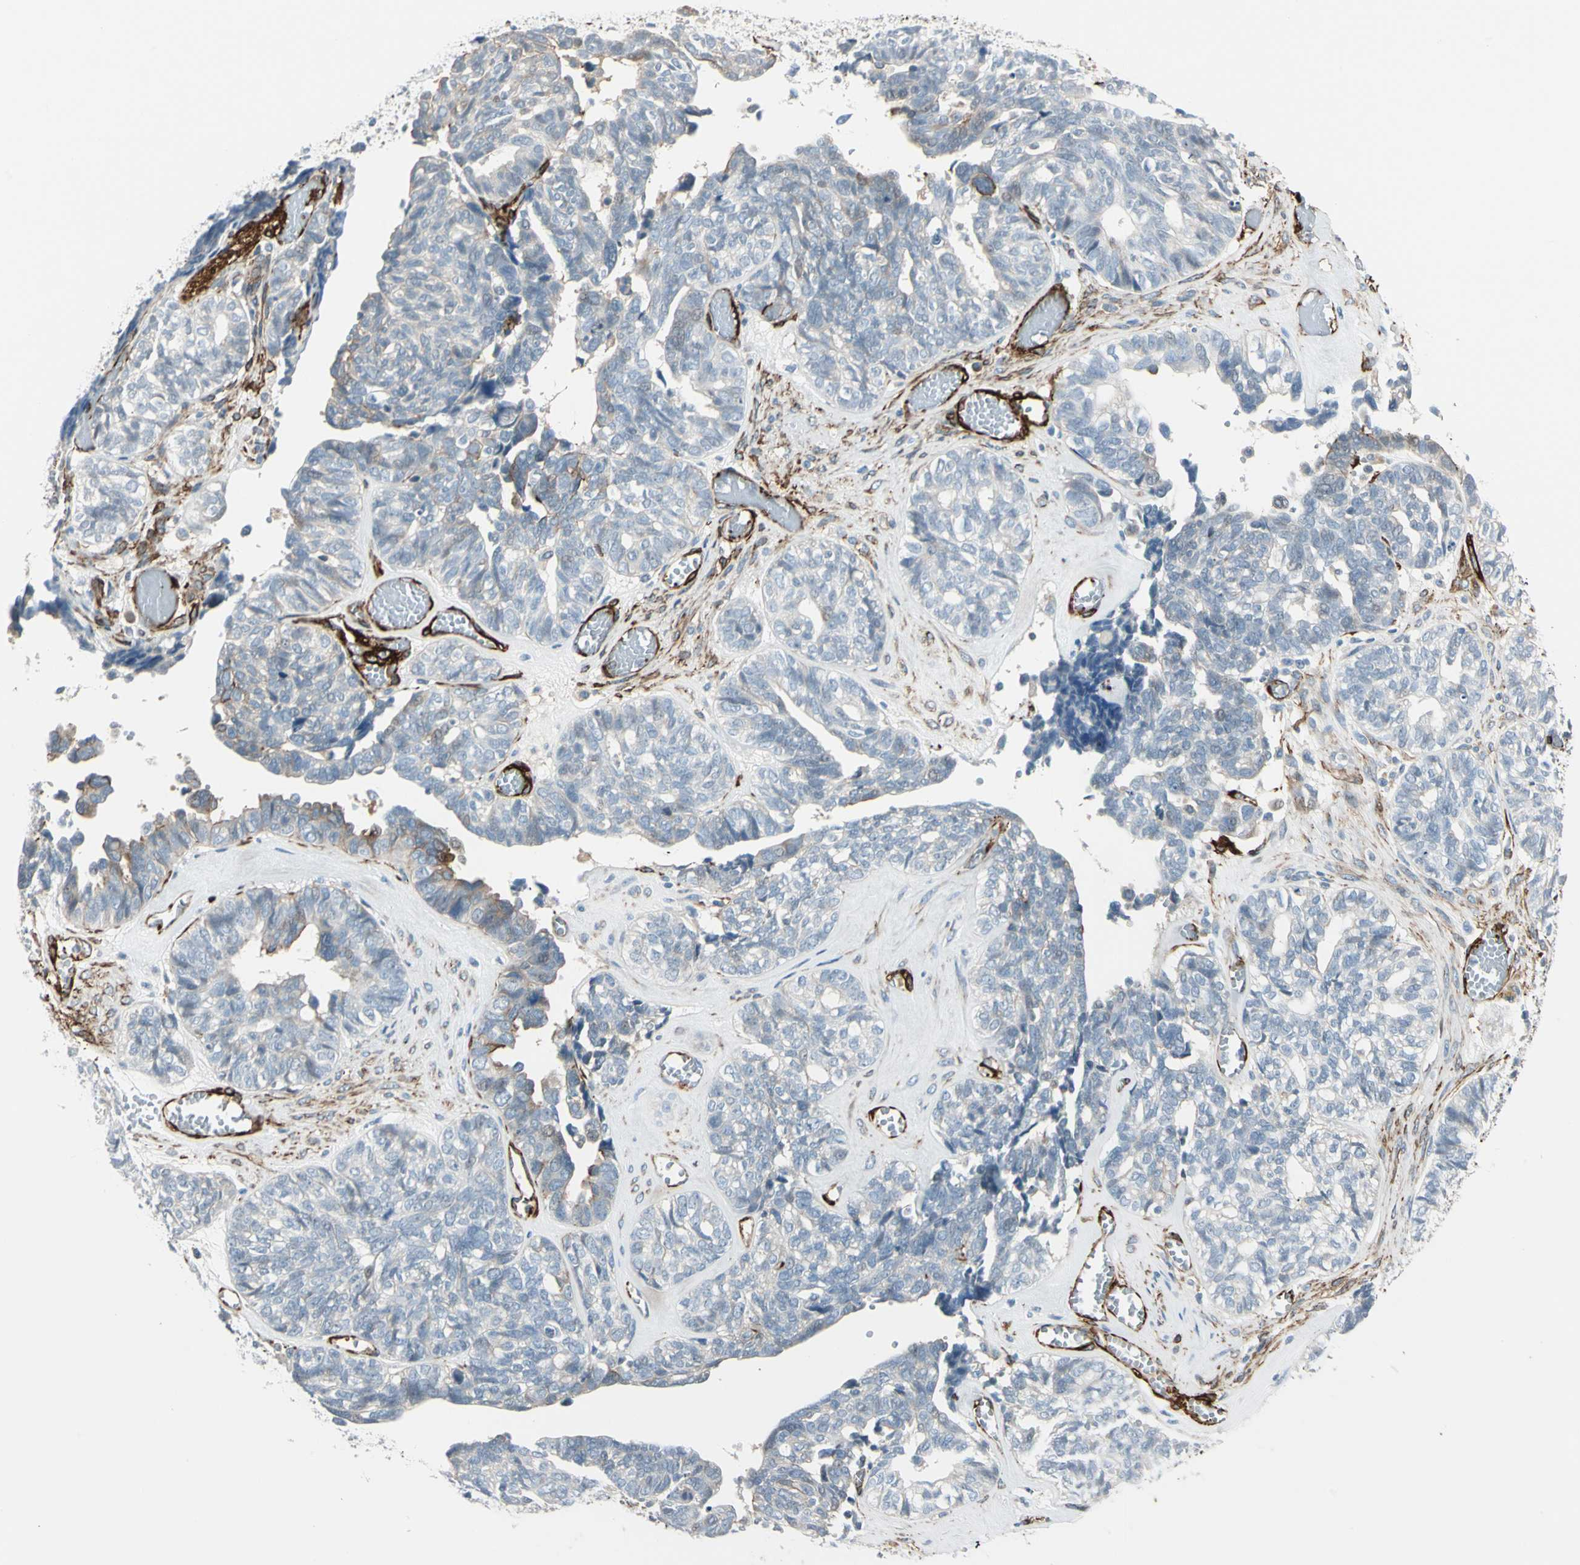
{"staining": {"intensity": "weak", "quantity": "<25%", "location": "cytoplasmic/membranous"}, "tissue": "ovarian cancer", "cell_type": "Tumor cells", "image_type": "cancer", "snomed": [{"axis": "morphology", "description": "Cystadenocarcinoma, serous, NOS"}, {"axis": "topography", "description": "Ovary"}], "caption": "Image shows no protein staining in tumor cells of ovarian serous cystadenocarcinoma tissue.", "gene": "CALD1", "patient": {"sex": "female", "age": 79}}